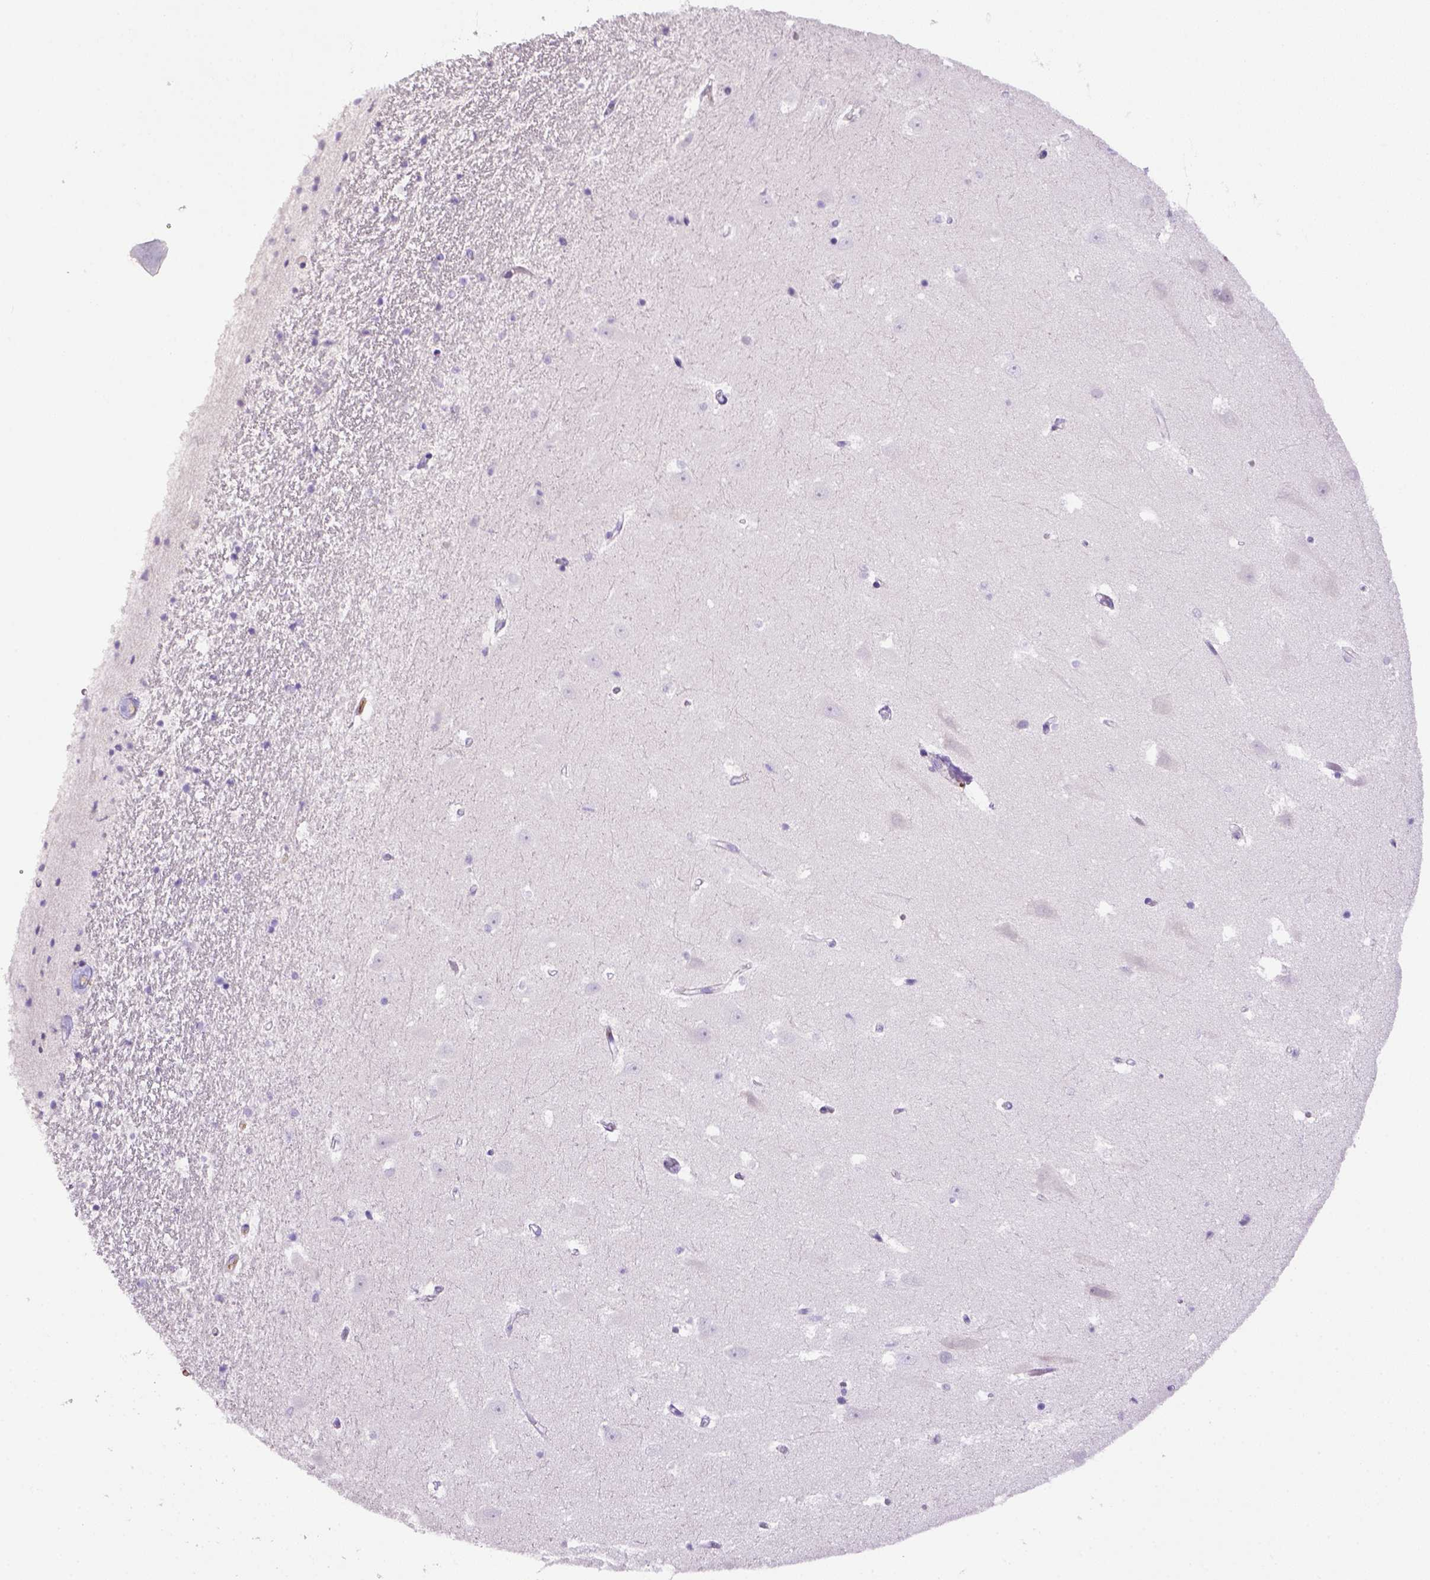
{"staining": {"intensity": "negative", "quantity": "none", "location": "none"}, "tissue": "hippocampus", "cell_type": "Glial cells", "image_type": "normal", "snomed": [{"axis": "morphology", "description": "Normal tissue, NOS"}, {"axis": "topography", "description": "Hippocampus"}], "caption": "Photomicrograph shows no protein positivity in glial cells of unremarkable hippocampus. Nuclei are stained in blue.", "gene": "ITIH4", "patient": {"sex": "male", "age": 44}}